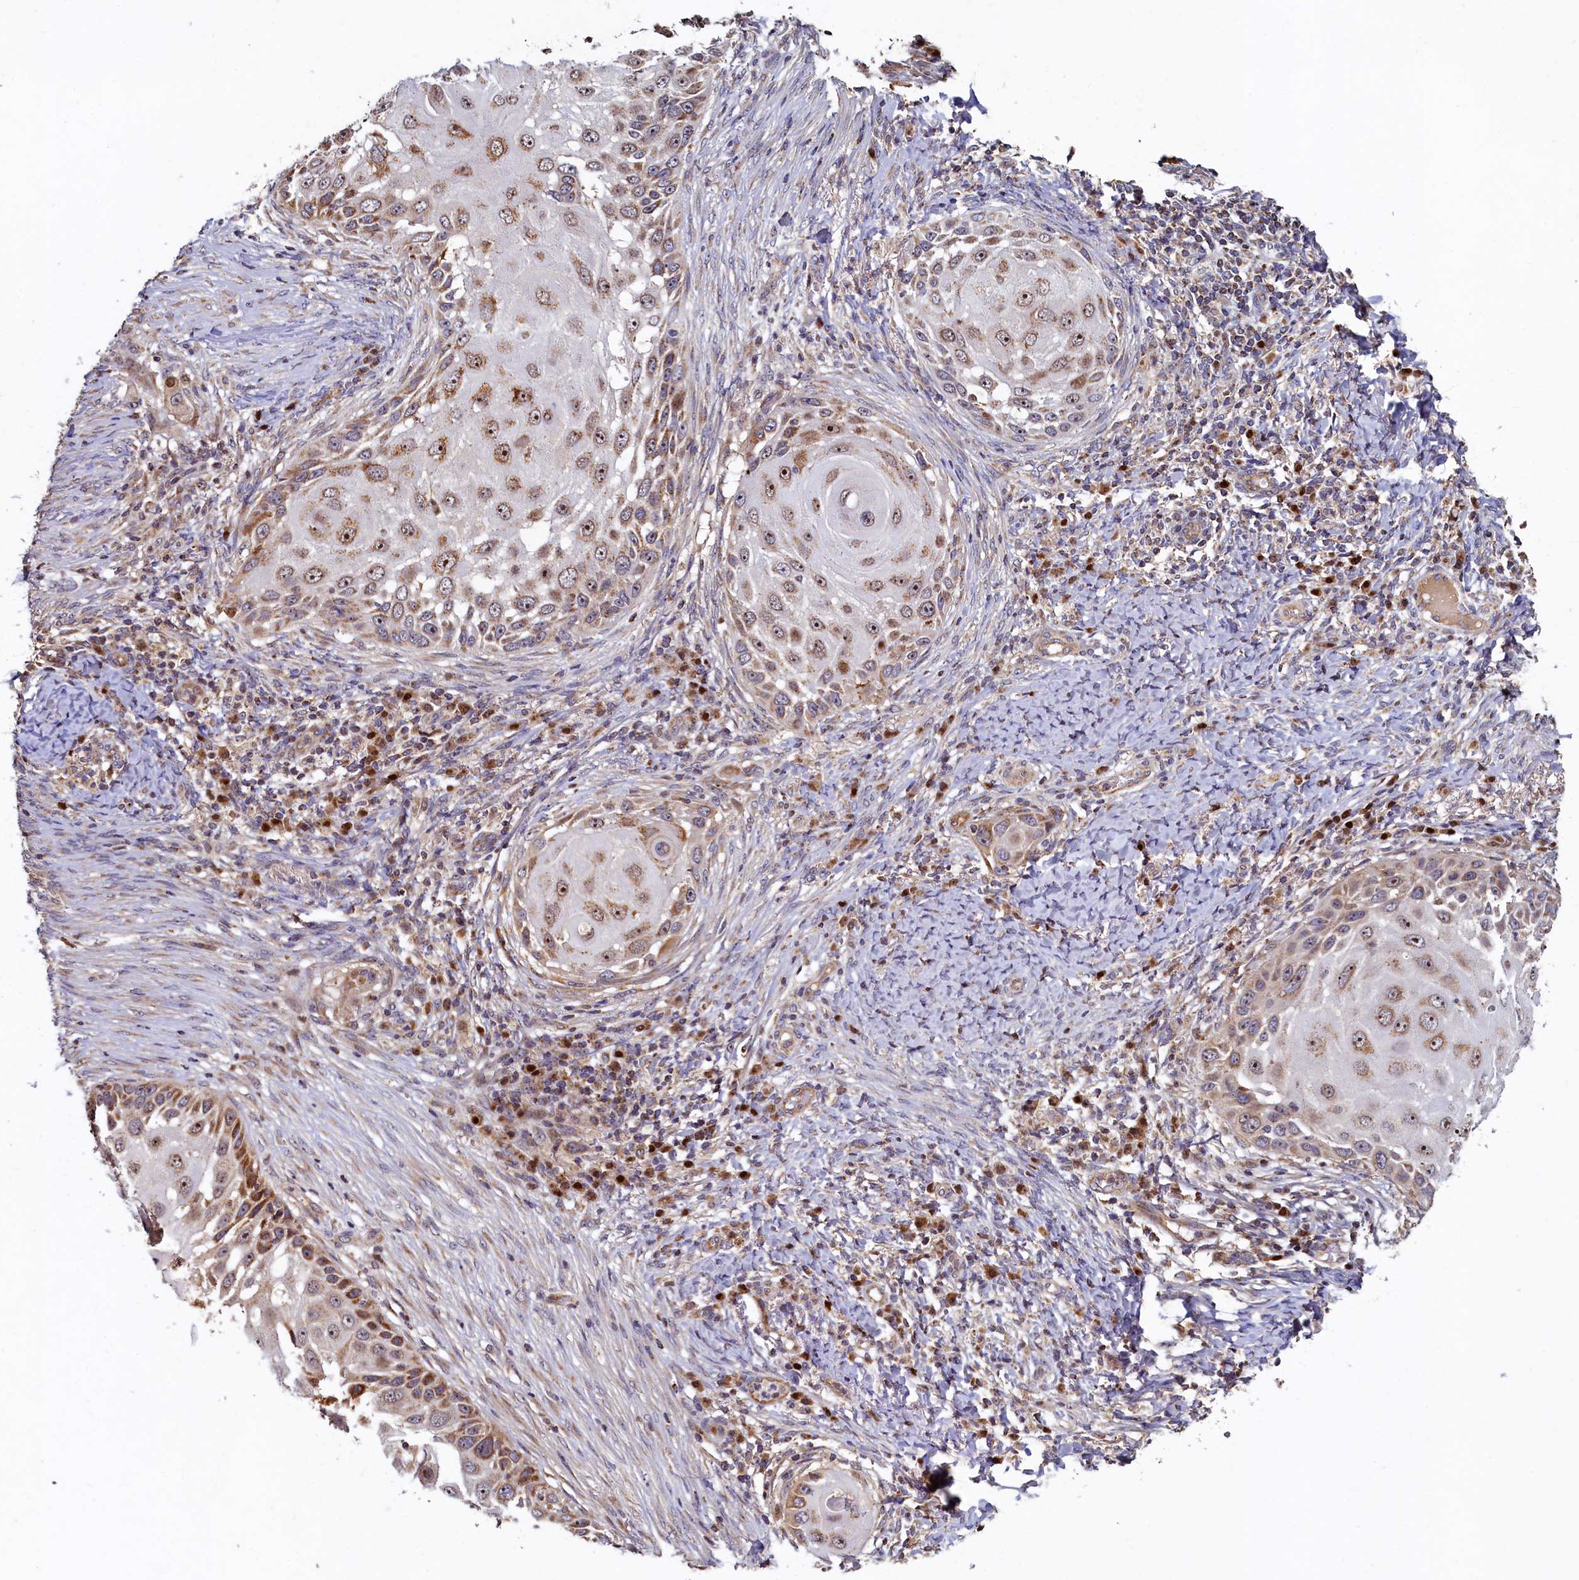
{"staining": {"intensity": "moderate", "quantity": ">75%", "location": "cytoplasmic/membranous,nuclear"}, "tissue": "skin cancer", "cell_type": "Tumor cells", "image_type": "cancer", "snomed": [{"axis": "morphology", "description": "Squamous cell carcinoma, NOS"}, {"axis": "topography", "description": "Skin"}], "caption": "Moderate cytoplasmic/membranous and nuclear positivity for a protein is appreciated in about >75% of tumor cells of skin squamous cell carcinoma using immunohistochemistry.", "gene": "NCKAP5L", "patient": {"sex": "female", "age": 44}}